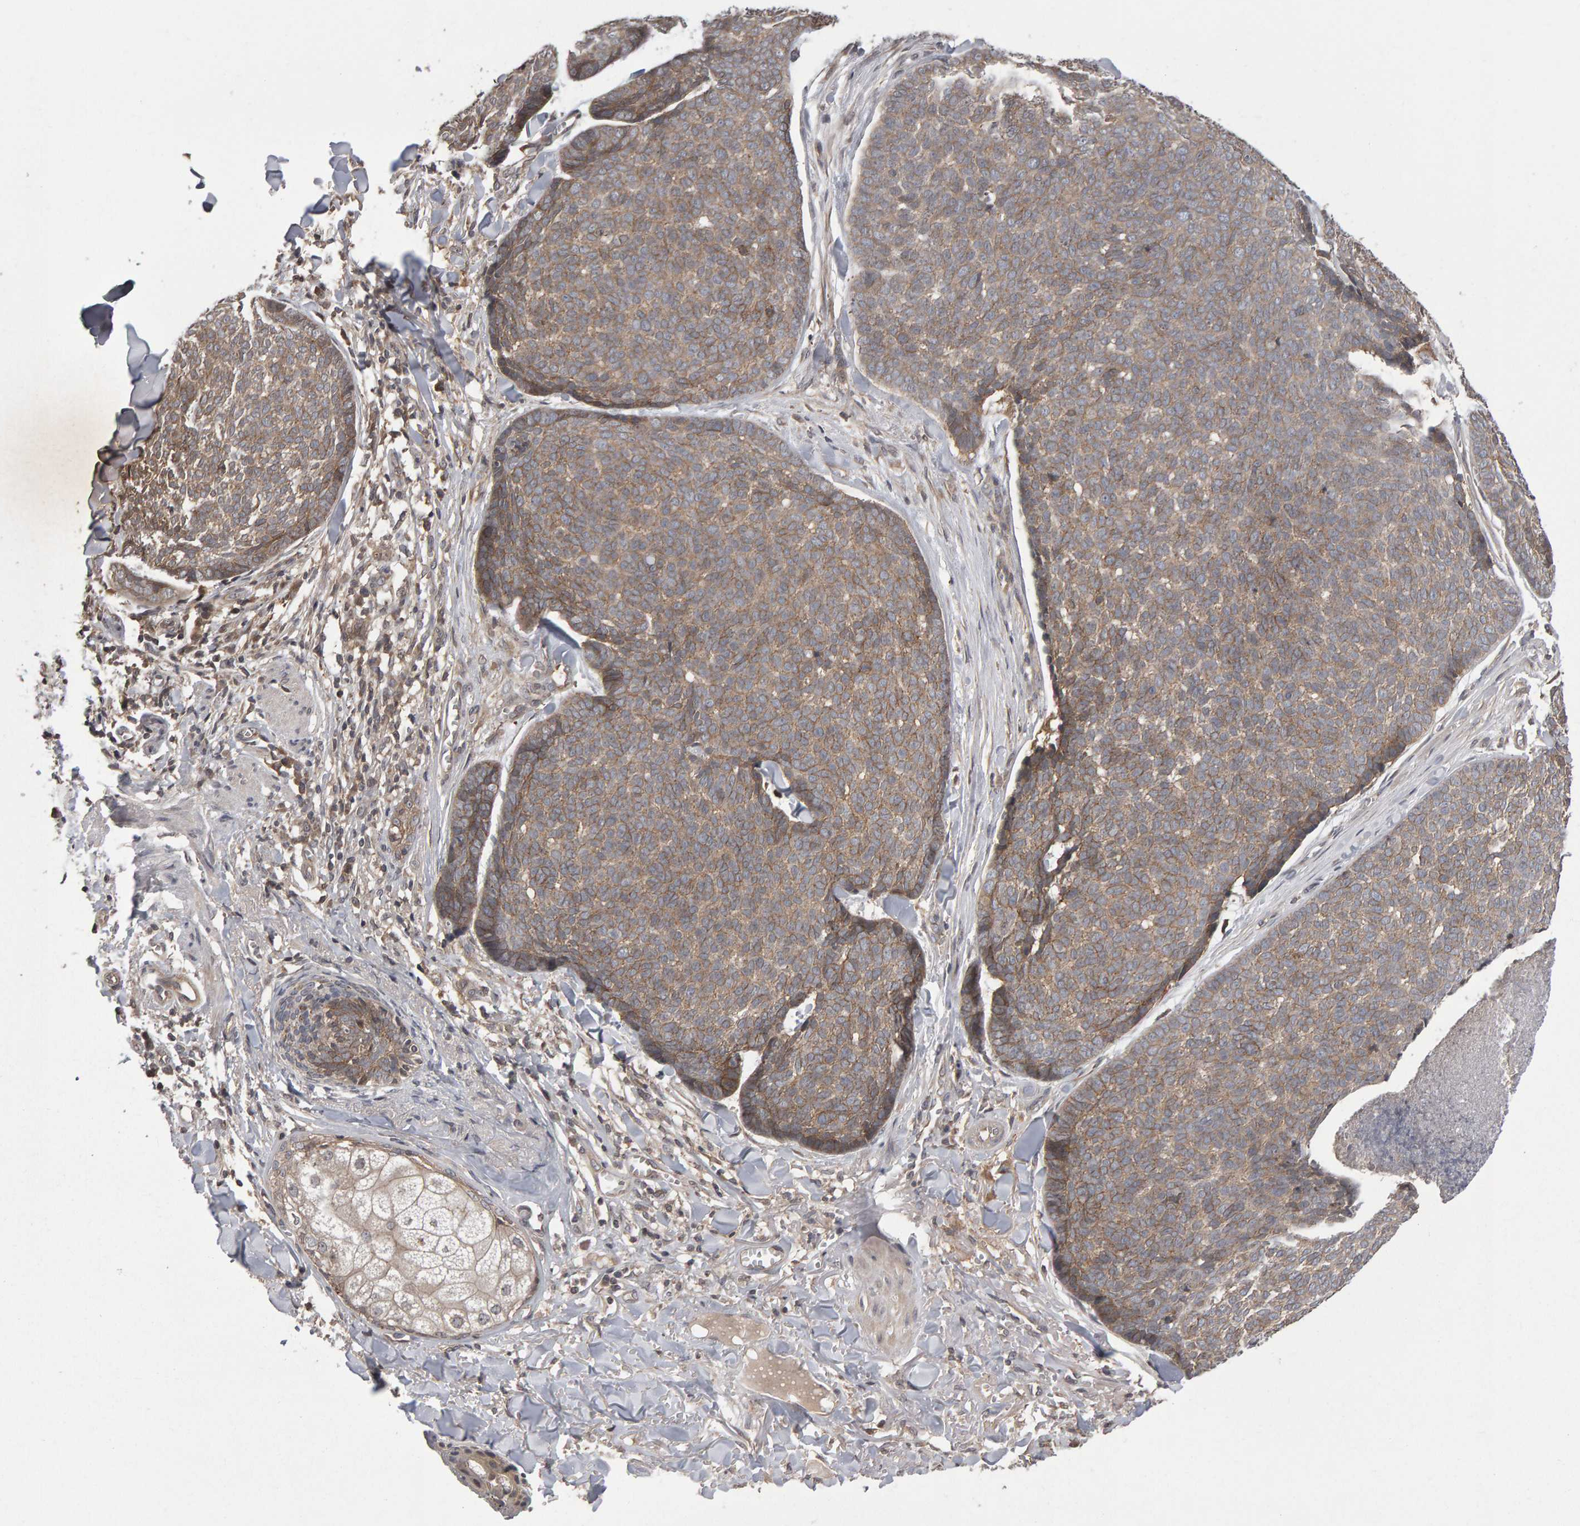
{"staining": {"intensity": "weak", "quantity": ">75%", "location": "cytoplasmic/membranous"}, "tissue": "skin cancer", "cell_type": "Tumor cells", "image_type": "cancer", "snomed": [{"axis": "morphology", "description": "Basal cell carcinoma"}, {"axis": "topography", "description": "Skin"}], "caption": "High-magnification brightfield microscopy of skin cancer (basal cell carcinoma) stained with DAB (brown) and counterstained with hematoxylin (blue). tumor cells exhibit weak cytoplasmic/membranous staining is present in about>75% of cells.", "gene": "SCRIB", "patient": {"sex": "male", "age": 84}}